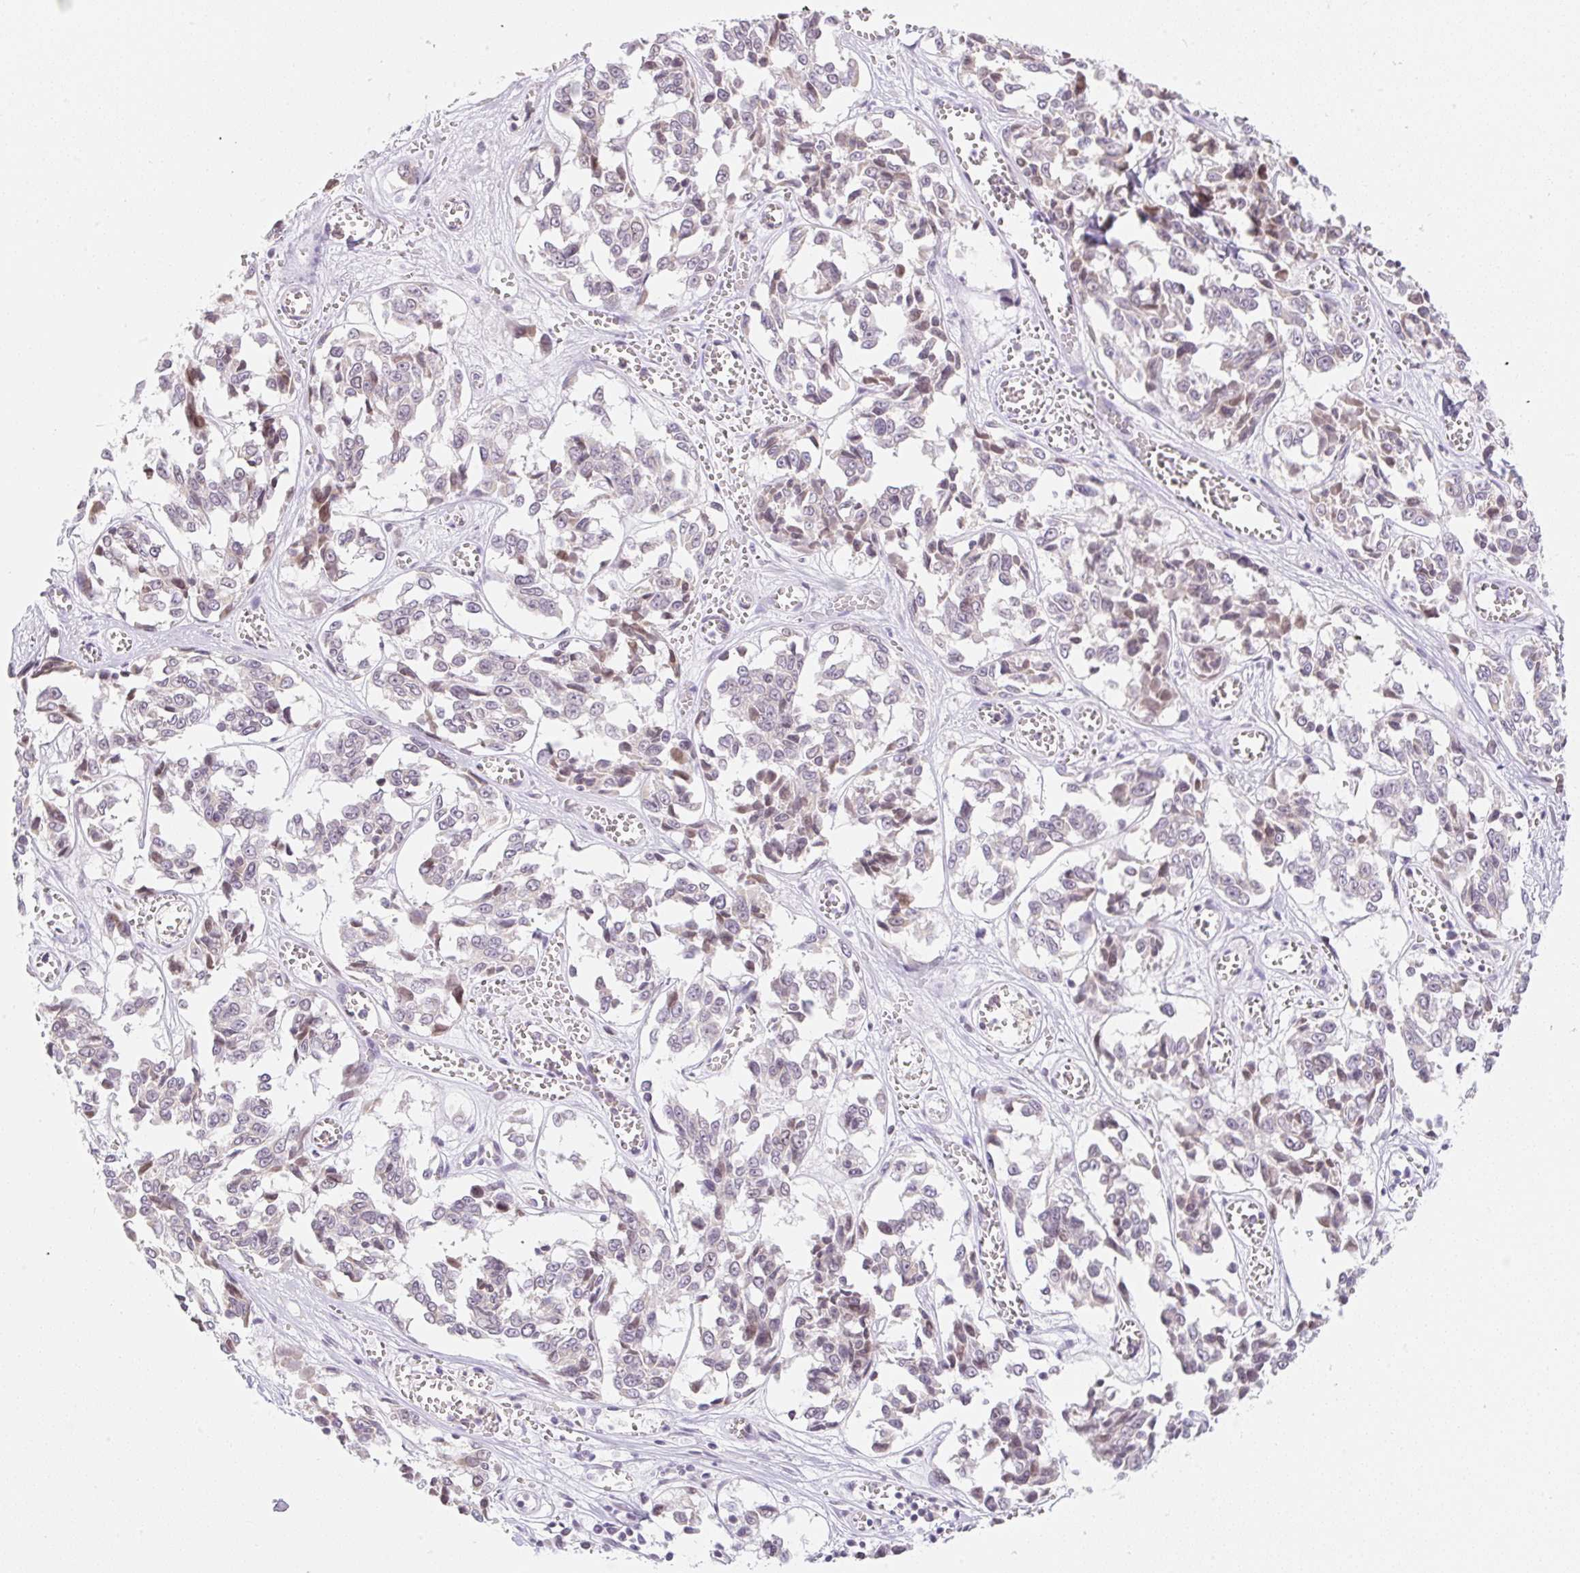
{"staining": {"intensity": "weak", "quantity": "25%-75%", "location": "cytoplasmic/membranous,nuclear"}, "tissue": "melanoma", "cell_type": "Tumor cells", "image_type": "cancer", "snomed": [{"axis": "morphology", "description": "Malignant melanoma, NOS"}, {"axis": "topography", "description": "Skin"}], "caption": "Tumor cells reveal low levels of weak cytoplasmic/membranous and nuclear positivity in approximately 25%-75% of cells in human melanoma.", "gene": "CASKIN1", "patient": {"sex": "female", "age": 64}}